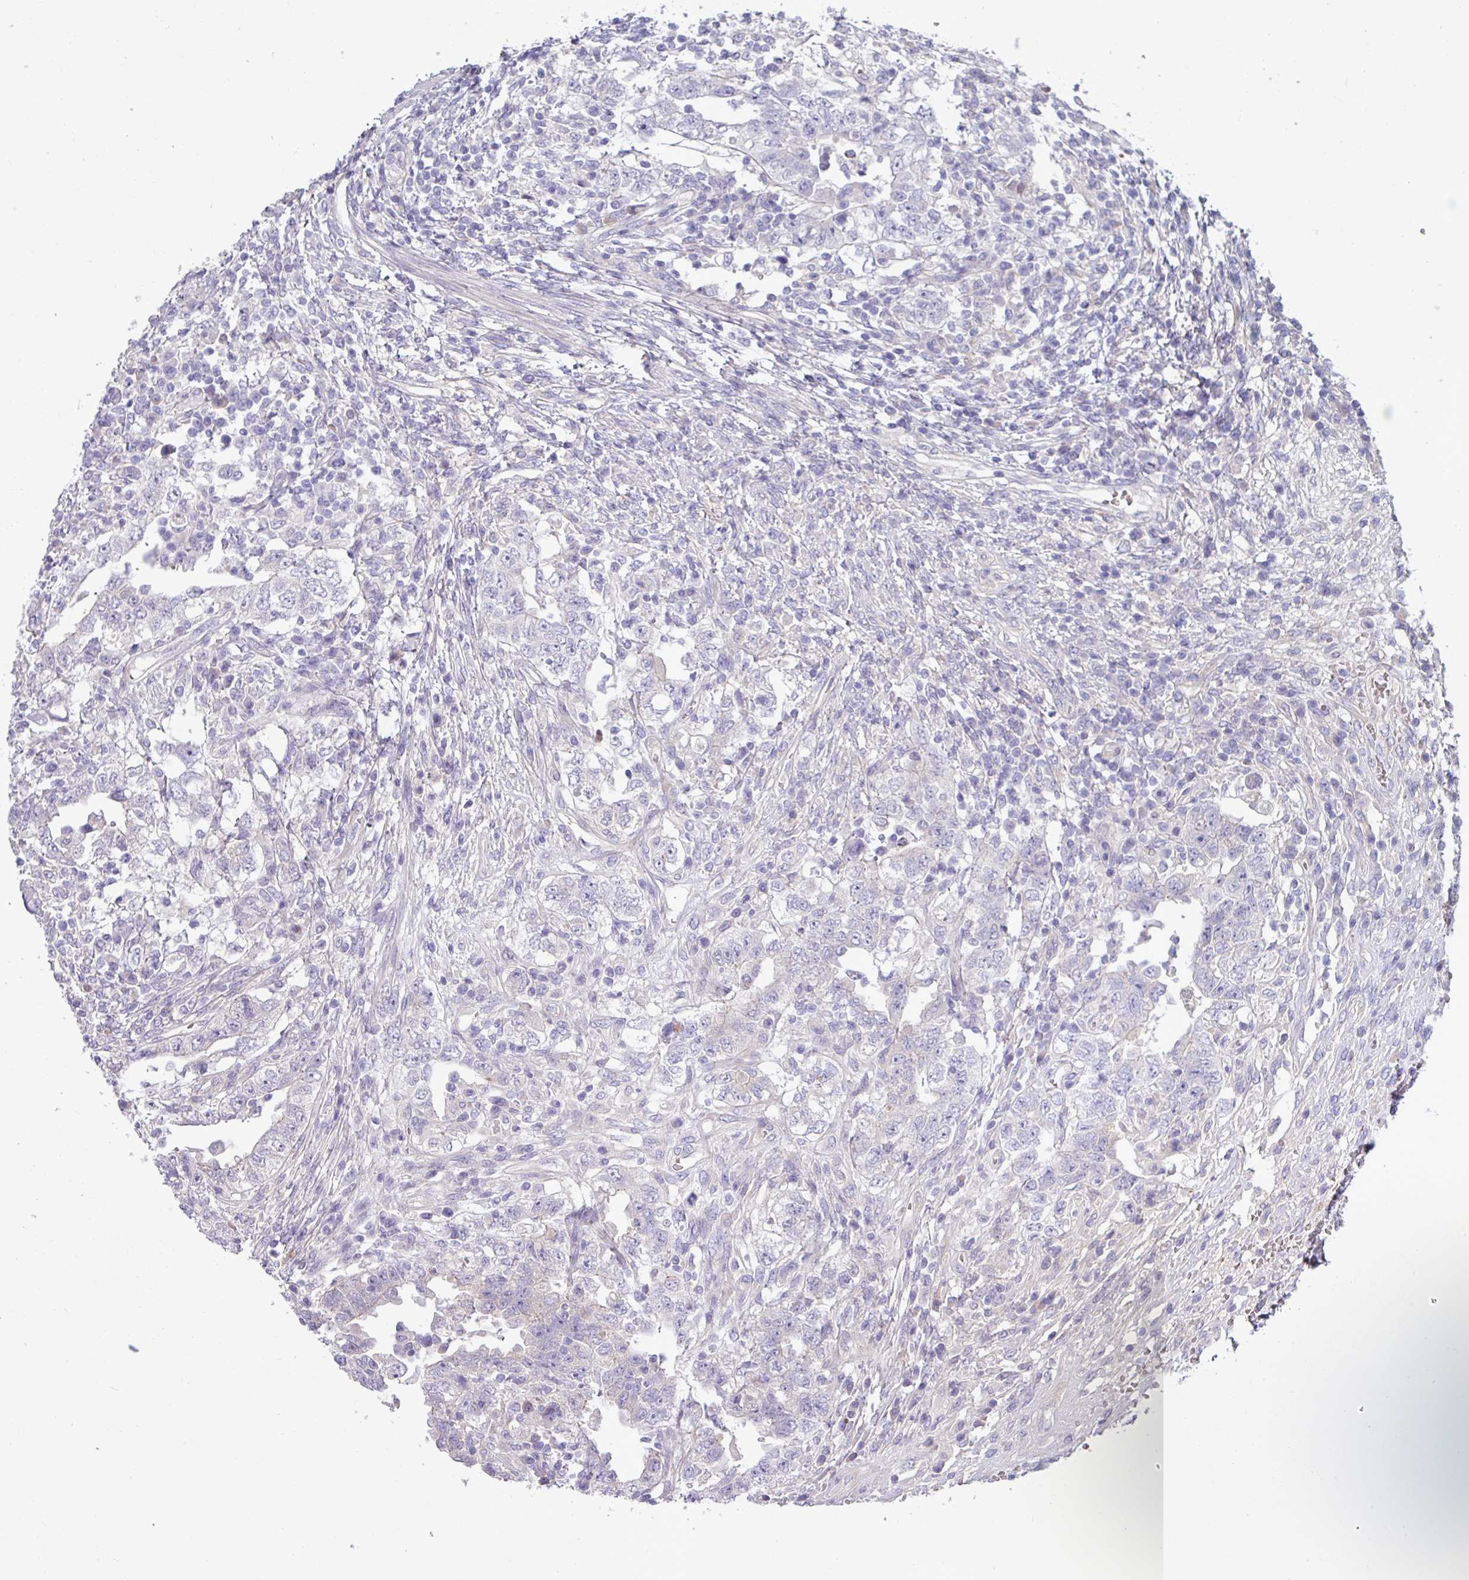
{"staining": {"intensity": "negative", "quantity": "none", "location": "none"}, "tissue": "testis cancer", "cell_type": "Tumor cells", "image_type": "cancer", "snomed": [{"axis": "morphology", "description": "Carcinoma, Embryonal, NOS"}, {"axis": "topography", "description": "Testis"}], "caption": "Tumor cells show no significant positivity in testis embryonal carcinoma. (DAB immunohistochemistry (IHC) visualized using brightfield microscopy, high magnification).", "gene": "KIRREL3", "patient": {"sex": "male", "age": 26}}